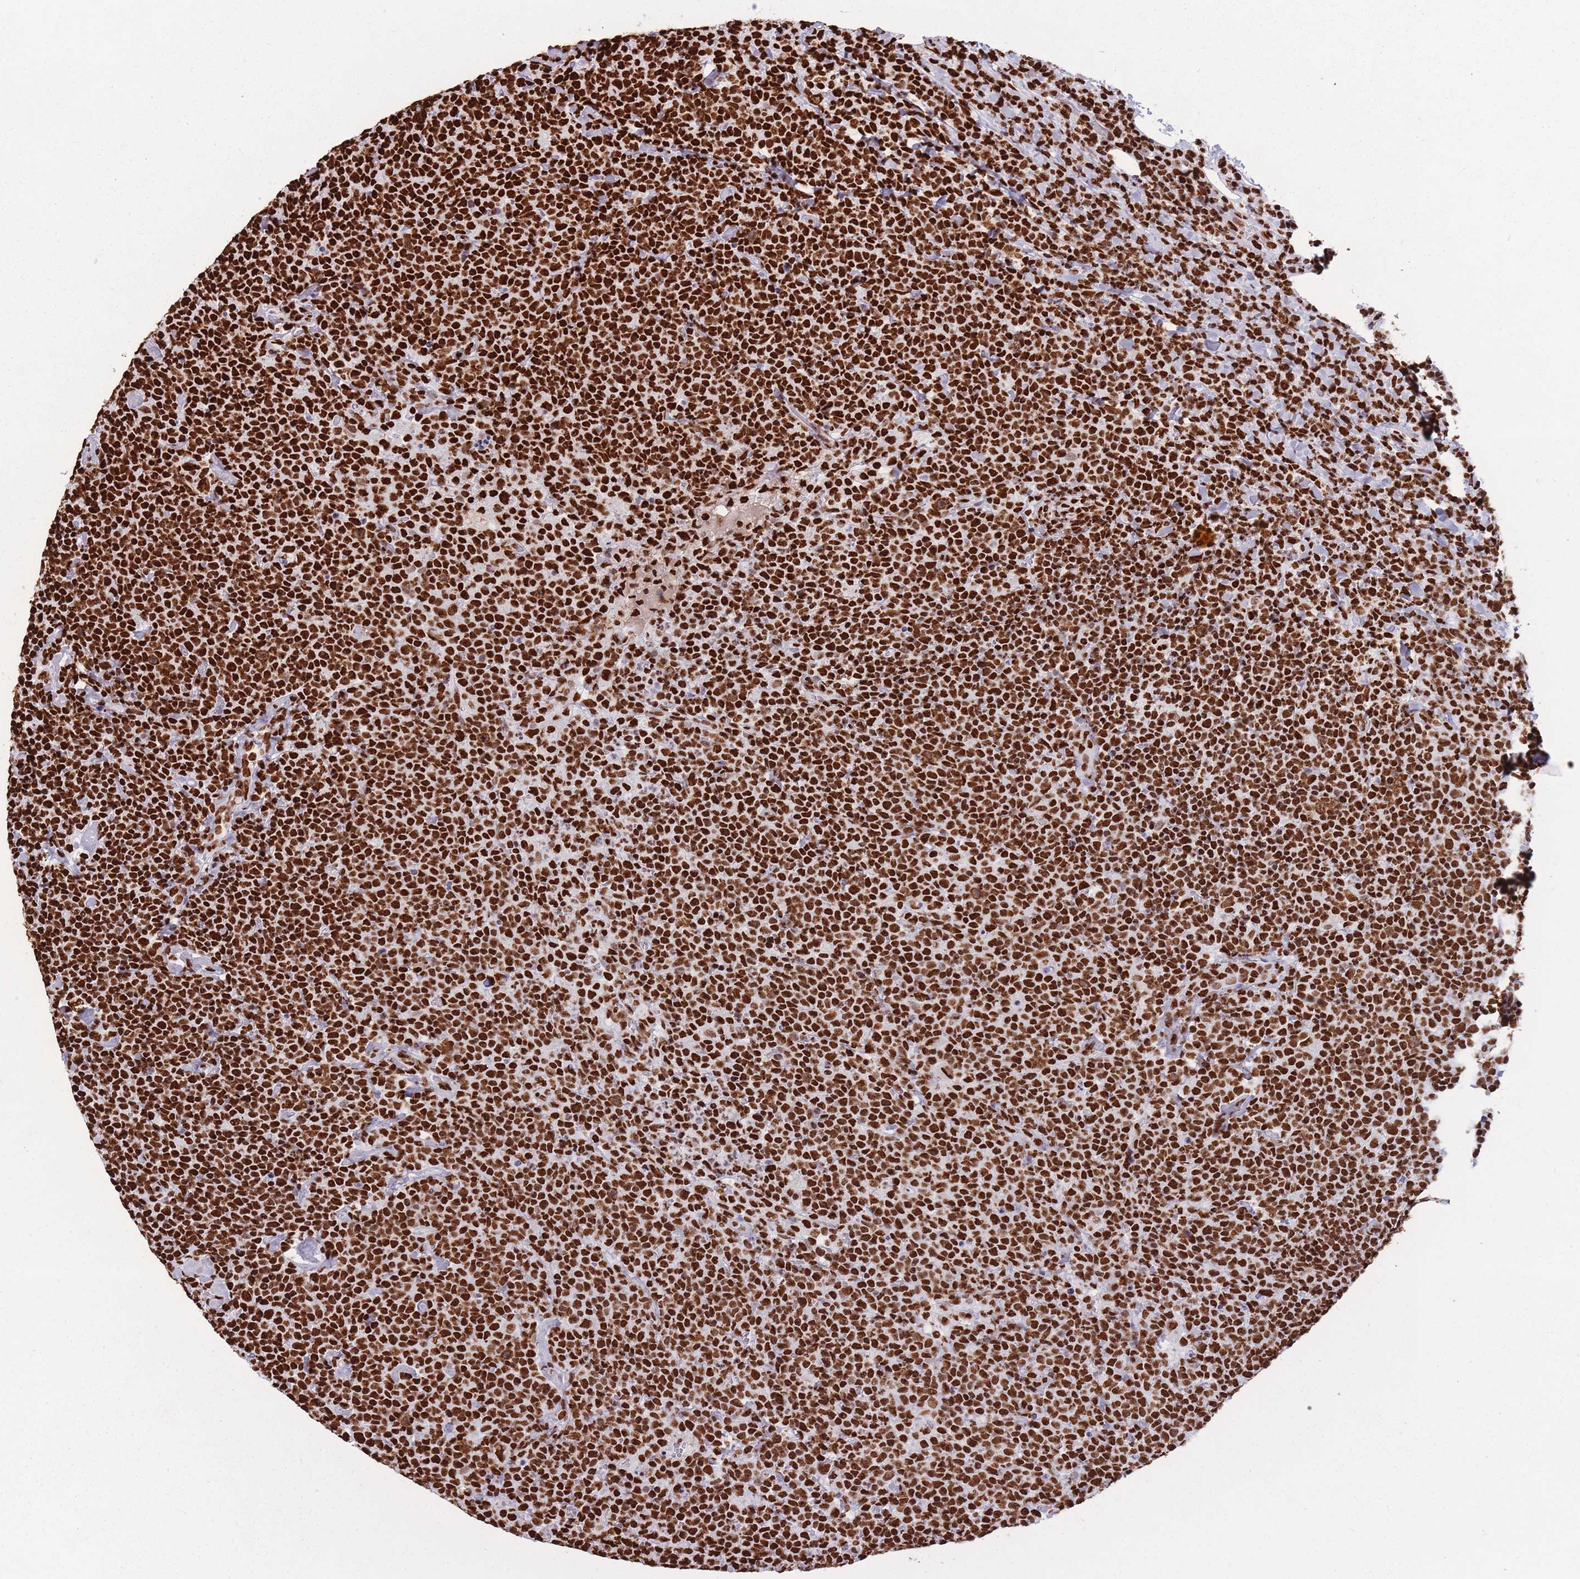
{"staining": {"intensity": "strong", "quantity": ">75%", "location": "nuclear"}, "tissue": "lymphoma", "cell_type": "Tumor cells", "image_type": "cancer", "snomed": [{"axis": "morphology", "description": "Malignant lymphoma, non-Hodgkin's type, High grade"}, {"axis": "topography", "description": "Lymph node"}], "caption": "Protein expression analysis of high-grade malignant lymphoma, non-Hodgkin's type displays strong nuclear staining in approximately >75% of tumor cells.", "gene": "HNRNPUL1", "patient": {"sex": "male", "age": 61}}